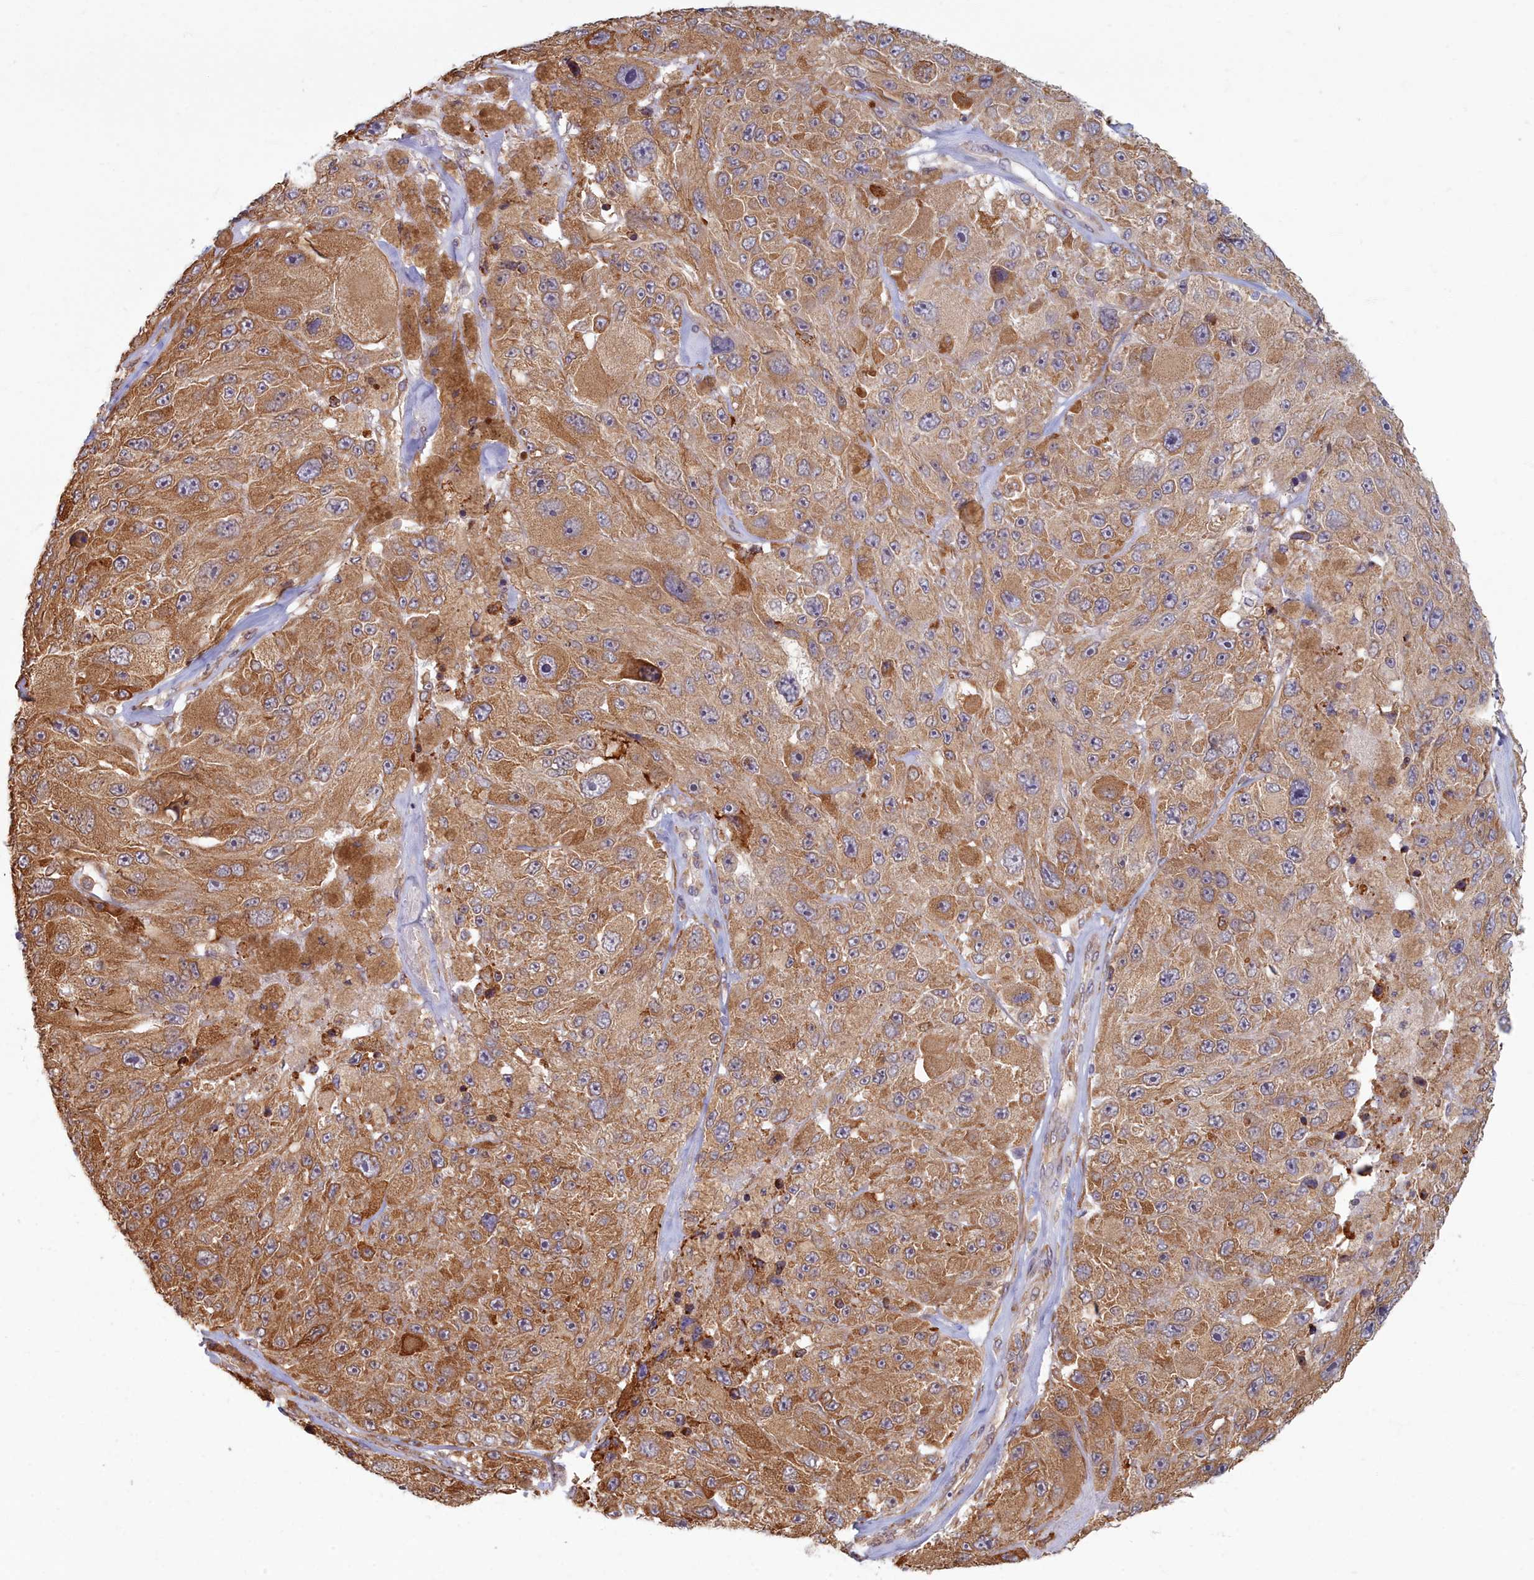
{"staining": {"intensity": "moderate", "quantity": ">75%", "location": "cytoplasmic/membranous"}, "tissue": "melanoma", "cell_type": "Tumor cells", "image_type": "cancer", "snomed": [{"axis": "morphology", "description": "Malignant melanoma, Metastatic site"}, {"axis": "topography", "description": "Lymph node"}], "caption": "Immunohistochemical staining of melanoma displays moderate cytoplasmic/membranous protein expression in about >75% of tumor cells.", "gene": "MAK16", "patient": {"sex": "male", "age": 62}}